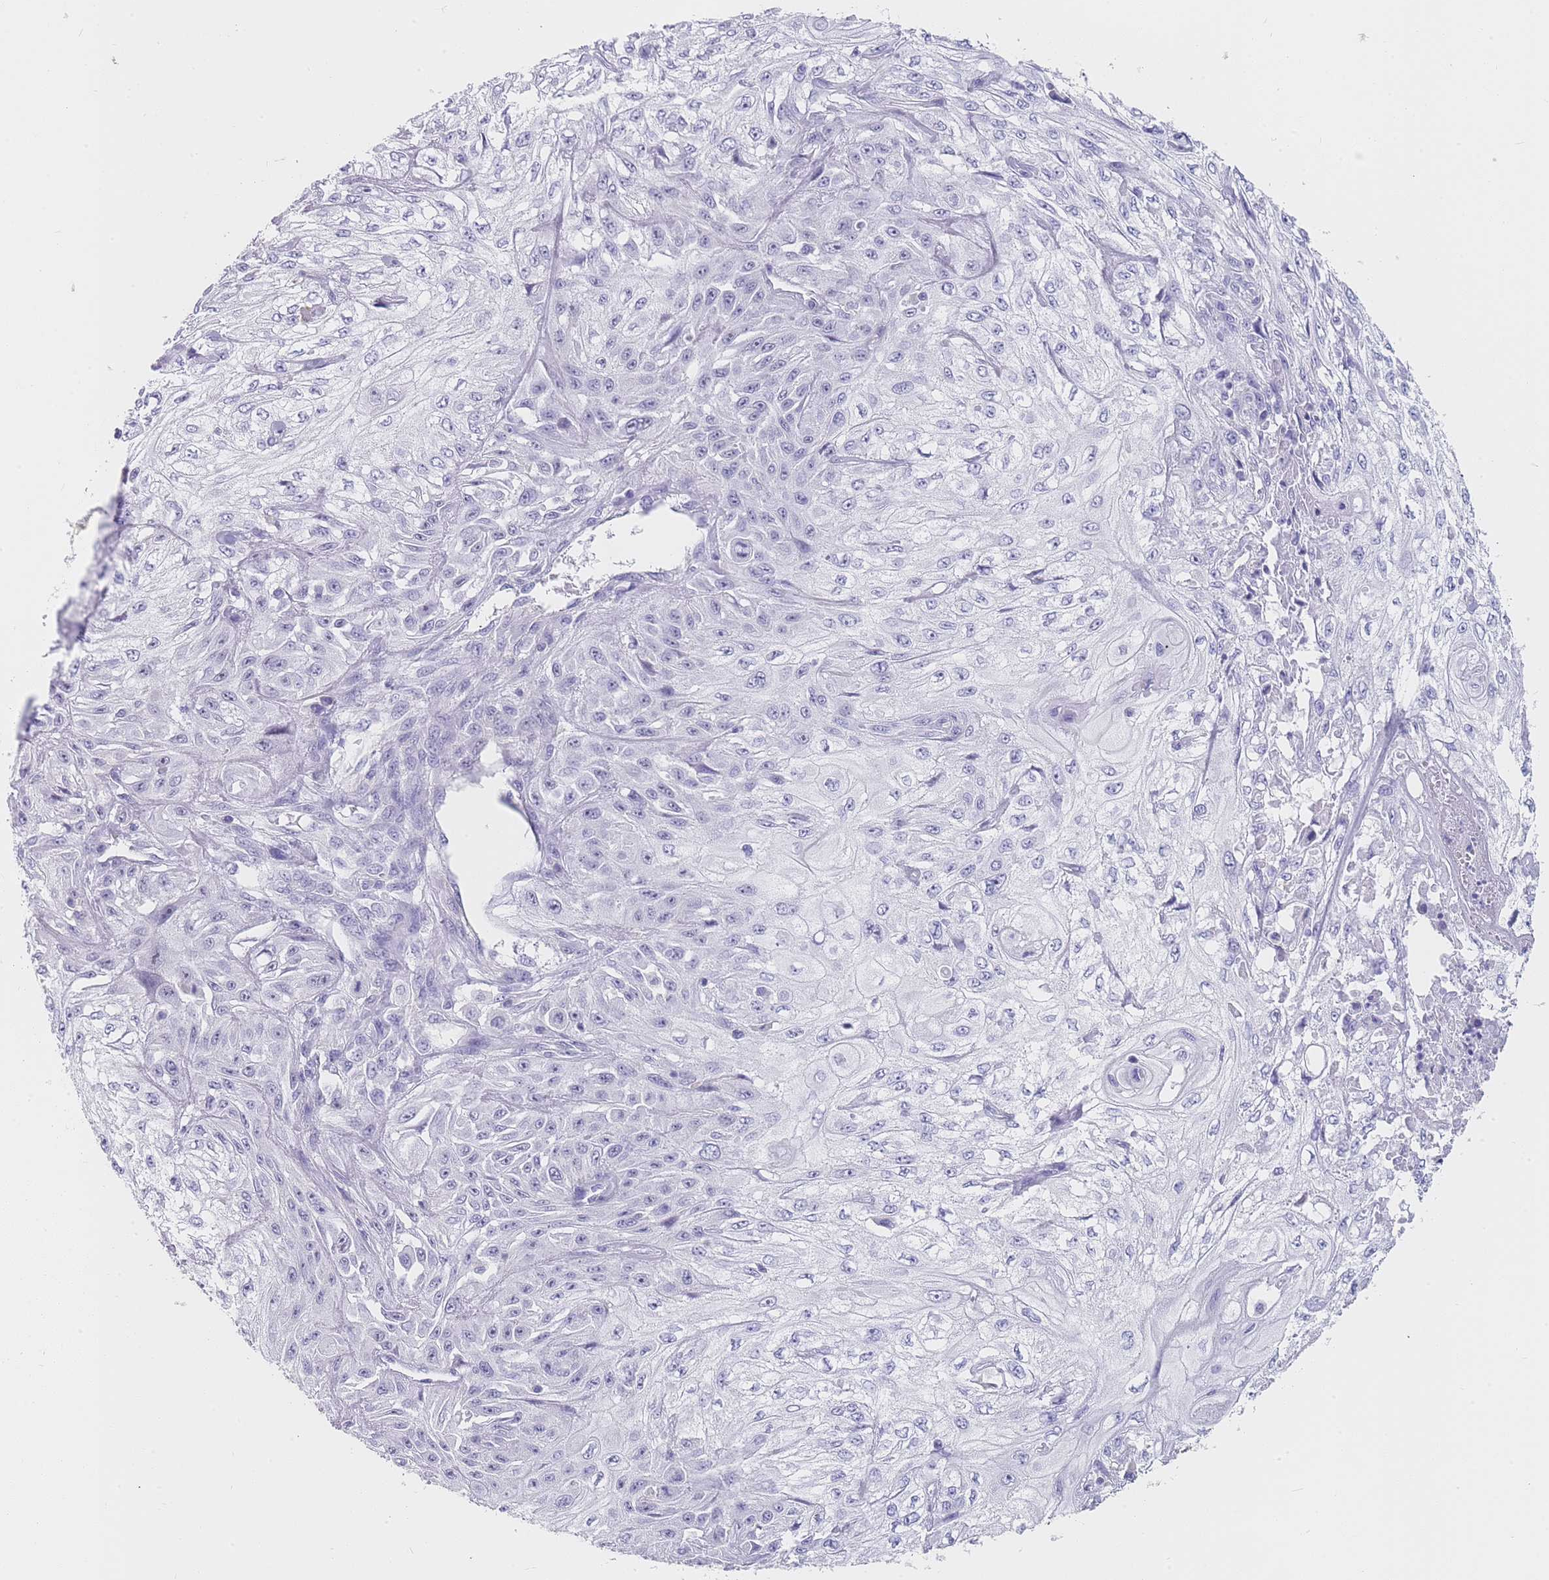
{"staining": {"intensity": "negative", "quantity": "none", "location": "none"}, "tissue": "skin cancer", "cell_type": "Tumor cells", "image_type": "cancer", "snomed": [{"axis": "morphology", "description": "Squamous cell carcinoma, NOS"}, {"axis": "morphology", "description": "Squamous cell carcinoma, metastatic, NOS"}, {"axis": "topography", "description": "Skin"}, {"axis": "topography", "description": "Lymph node"}], "caption": "This is an IHC histopathology image of human skin cancer. There is no positivity in tumor cells.", "gene": "NOP14", "patient": {"sex": "male", "age": 75}}